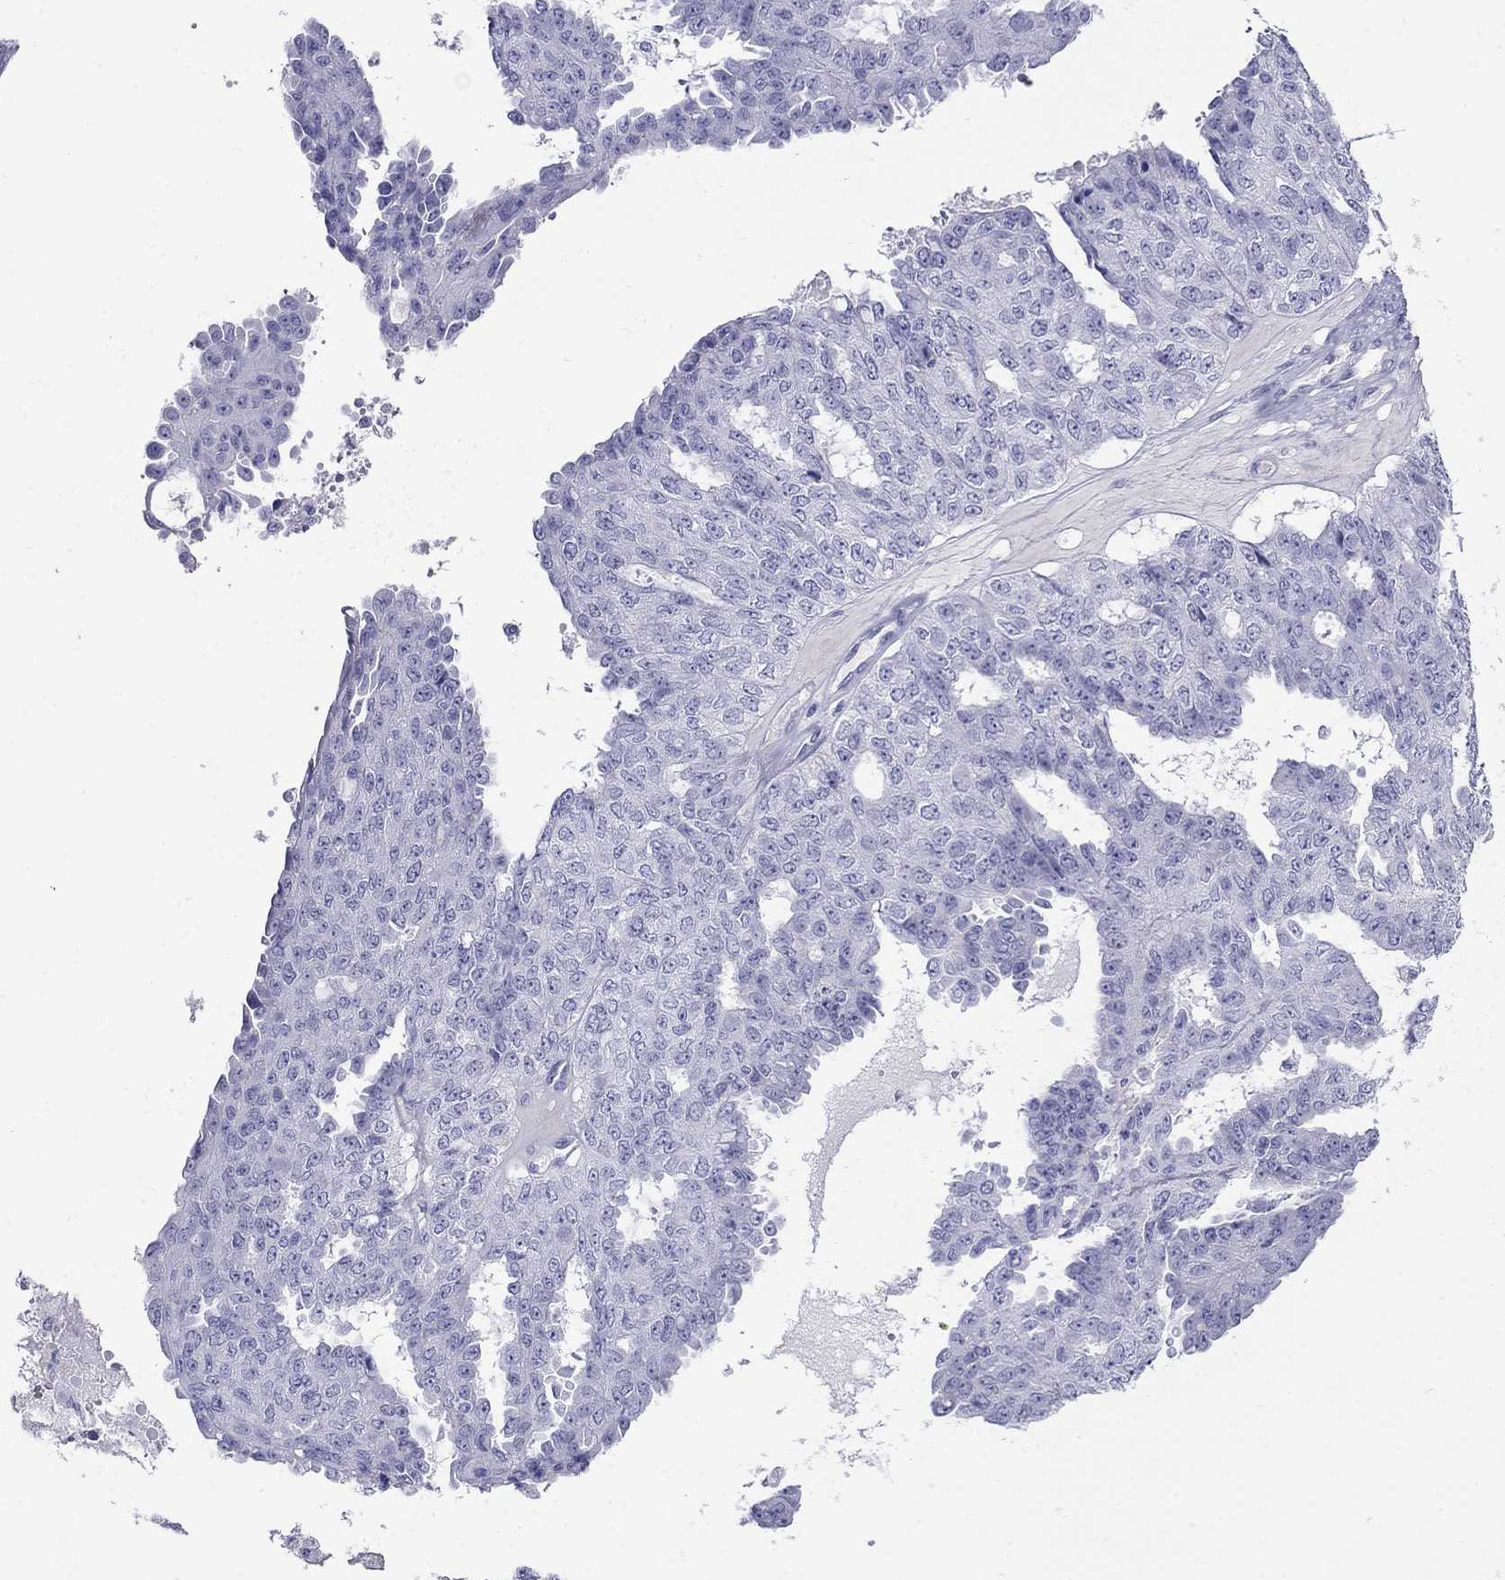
{"staining": {"intensity": "negative", "quantity": "none", "location": "none"}, "tissue": "ovarian cancer", "cell_type": "Tumor cells", "image_type": "cancer", "snomed": [{"axis": "morphology", "description": "Cystadenocarcinoma, serous, NOS"}, {"axis": "topography", "description": "Ovary"}], "caption": "Tumor cells show no significant positivity in ovarian cancer.", "gene": "GRIA2", "patient": {"sex": "female", "age": 71}}